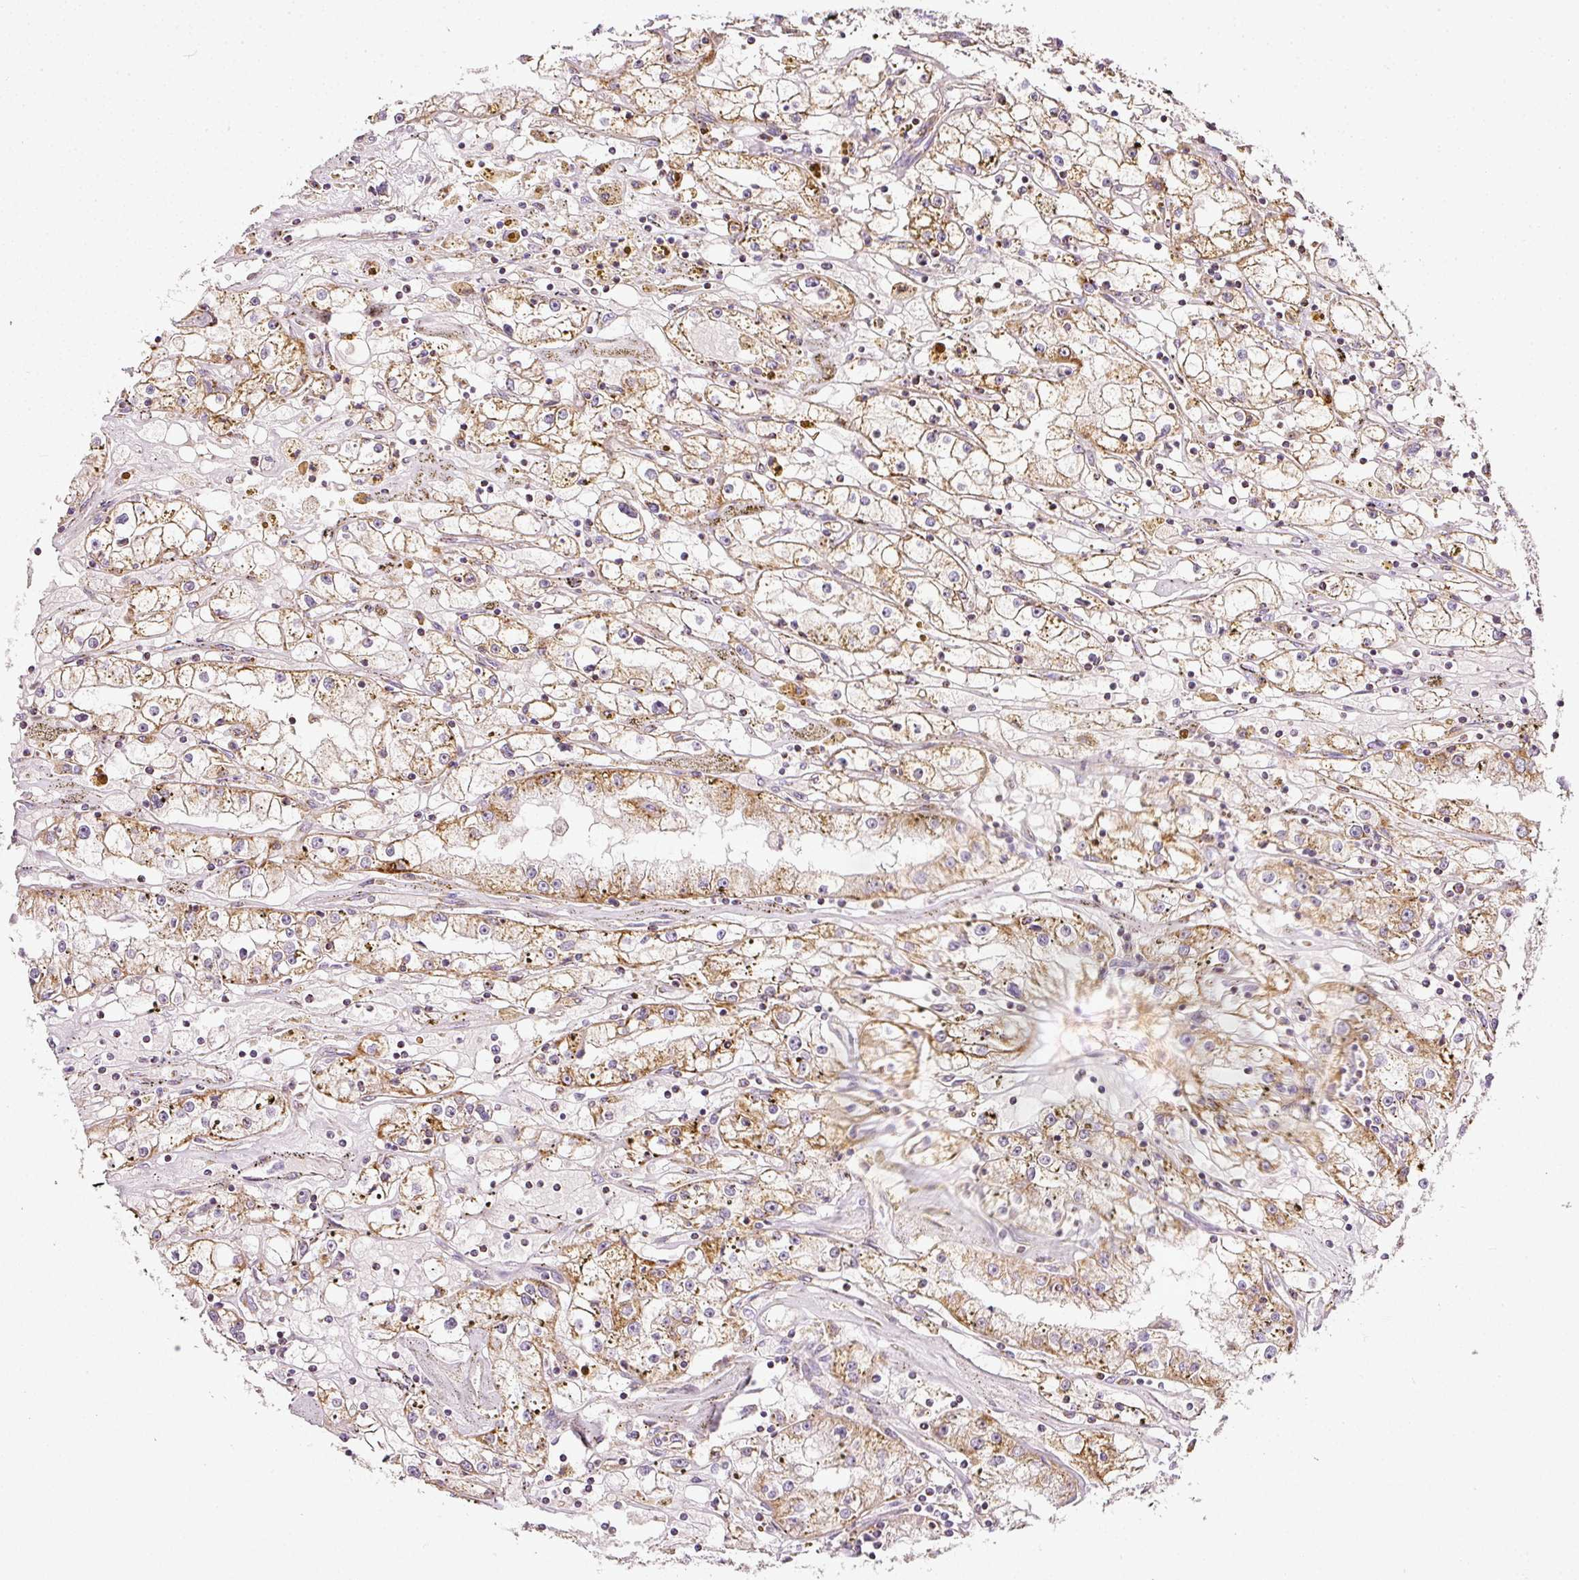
{"staining": {"intensity": "moderate", "quantity": ">75%", "location": "cytoplasmic/membranous"}, "tissue": "renal cancer", "cell_type": "Tumor cells", "image_type": "cancer", "snomed": [{"axis": "morphology", "description": "Adenocarcinoma, NOS"}, {"axis": "topography", "description": "Kidney"}], "caption": "Renal cancer tissue displays moderate cytoplasmic/membranous staining in approximately >75% of tumor cells (IHC, brightfield microscopy, high magnification).", "gene": "SDHA", "patient": {"sex": "male", "age": 56}}